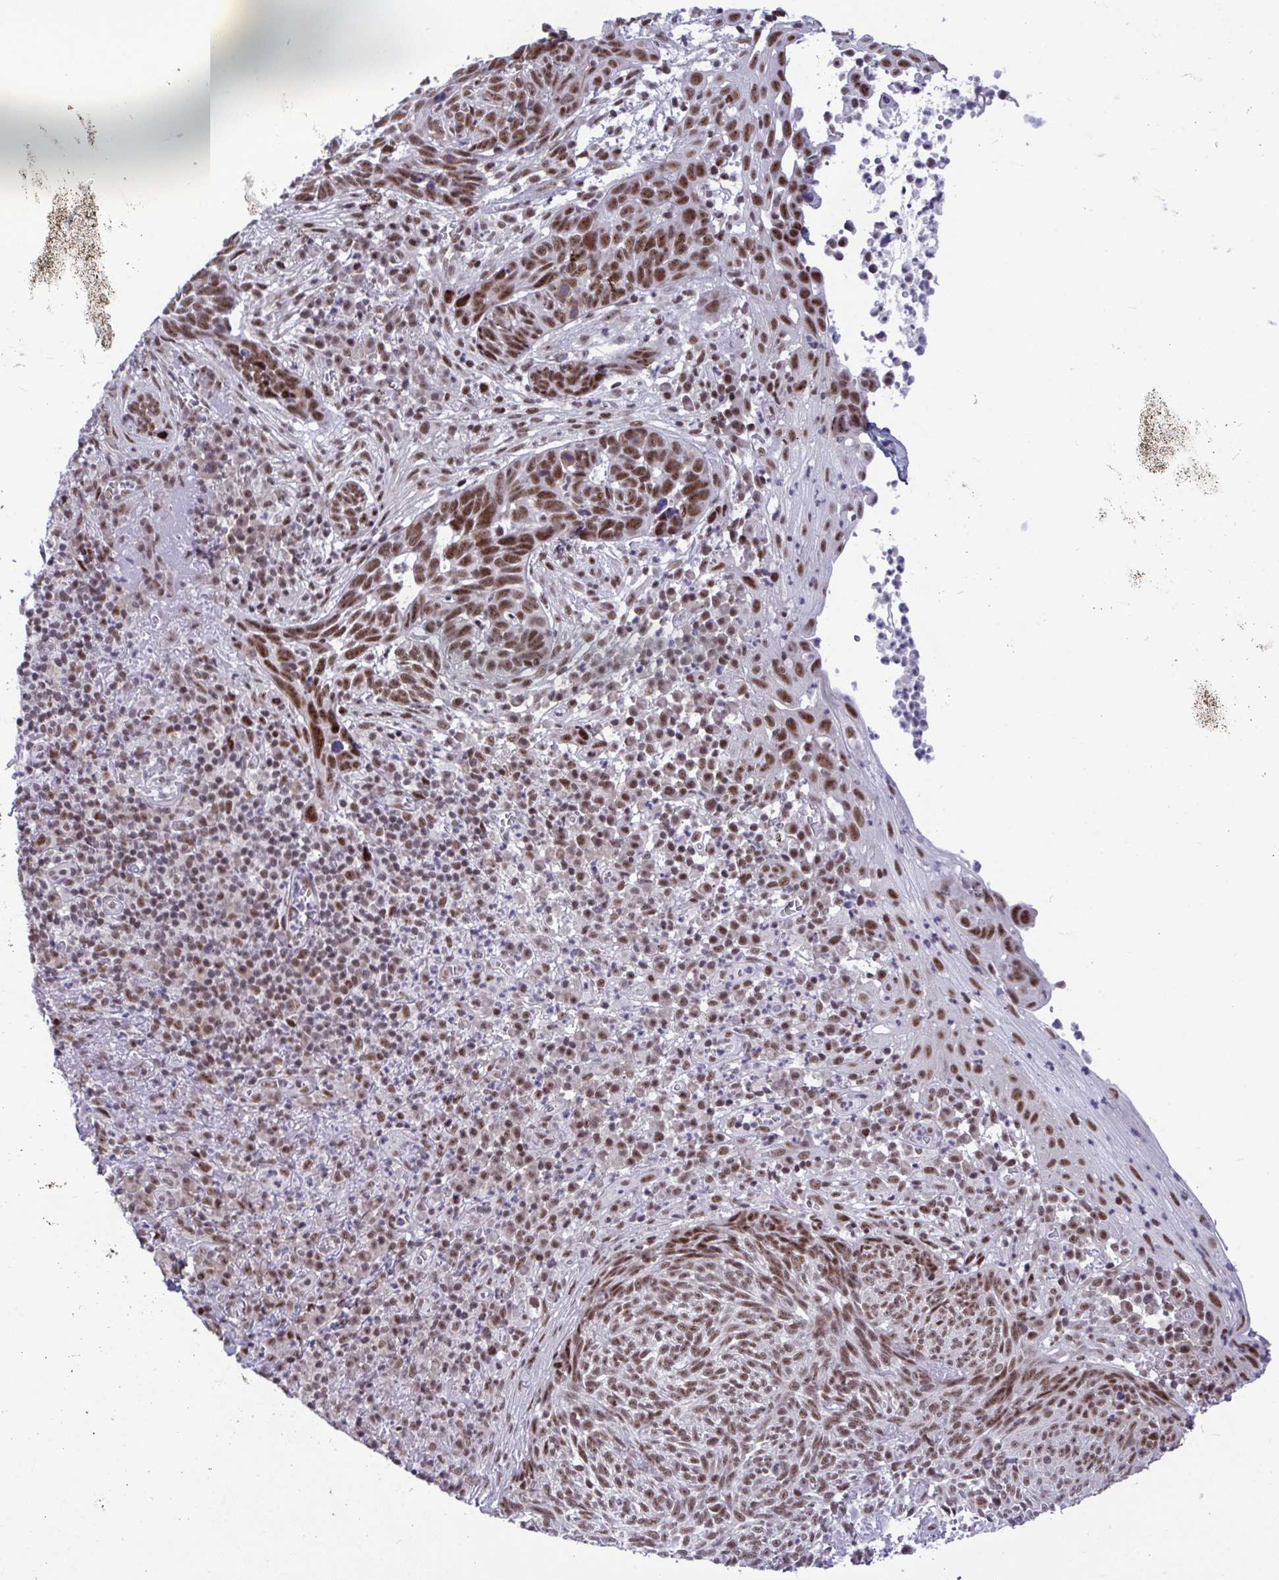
{"staining": {"intensity": "moderate", "quantity": ">75%", "location": "nuclear"}, "tissue": "skin cancer", "cell_type": "Tumor cells", "image_type": "cancer", "snomed": [{"axis": "morphology", "description": "Basal cell carcinoma"}, {"axis": "topography", "description": "Skin"}, {"axis": "topography", "description": "Skin of face"}], "caption": "A photomicrograph of skin cancer (basal cell carcinoma) stained for a protein shows moderate nuclear brown staining in tumor cells. Immunohistochemistry (ihc) stains the protein of interest in brown and the nuclei are stained blue.", "gene": "WBP11", "patient": {"sex": "female", "age": 95}}